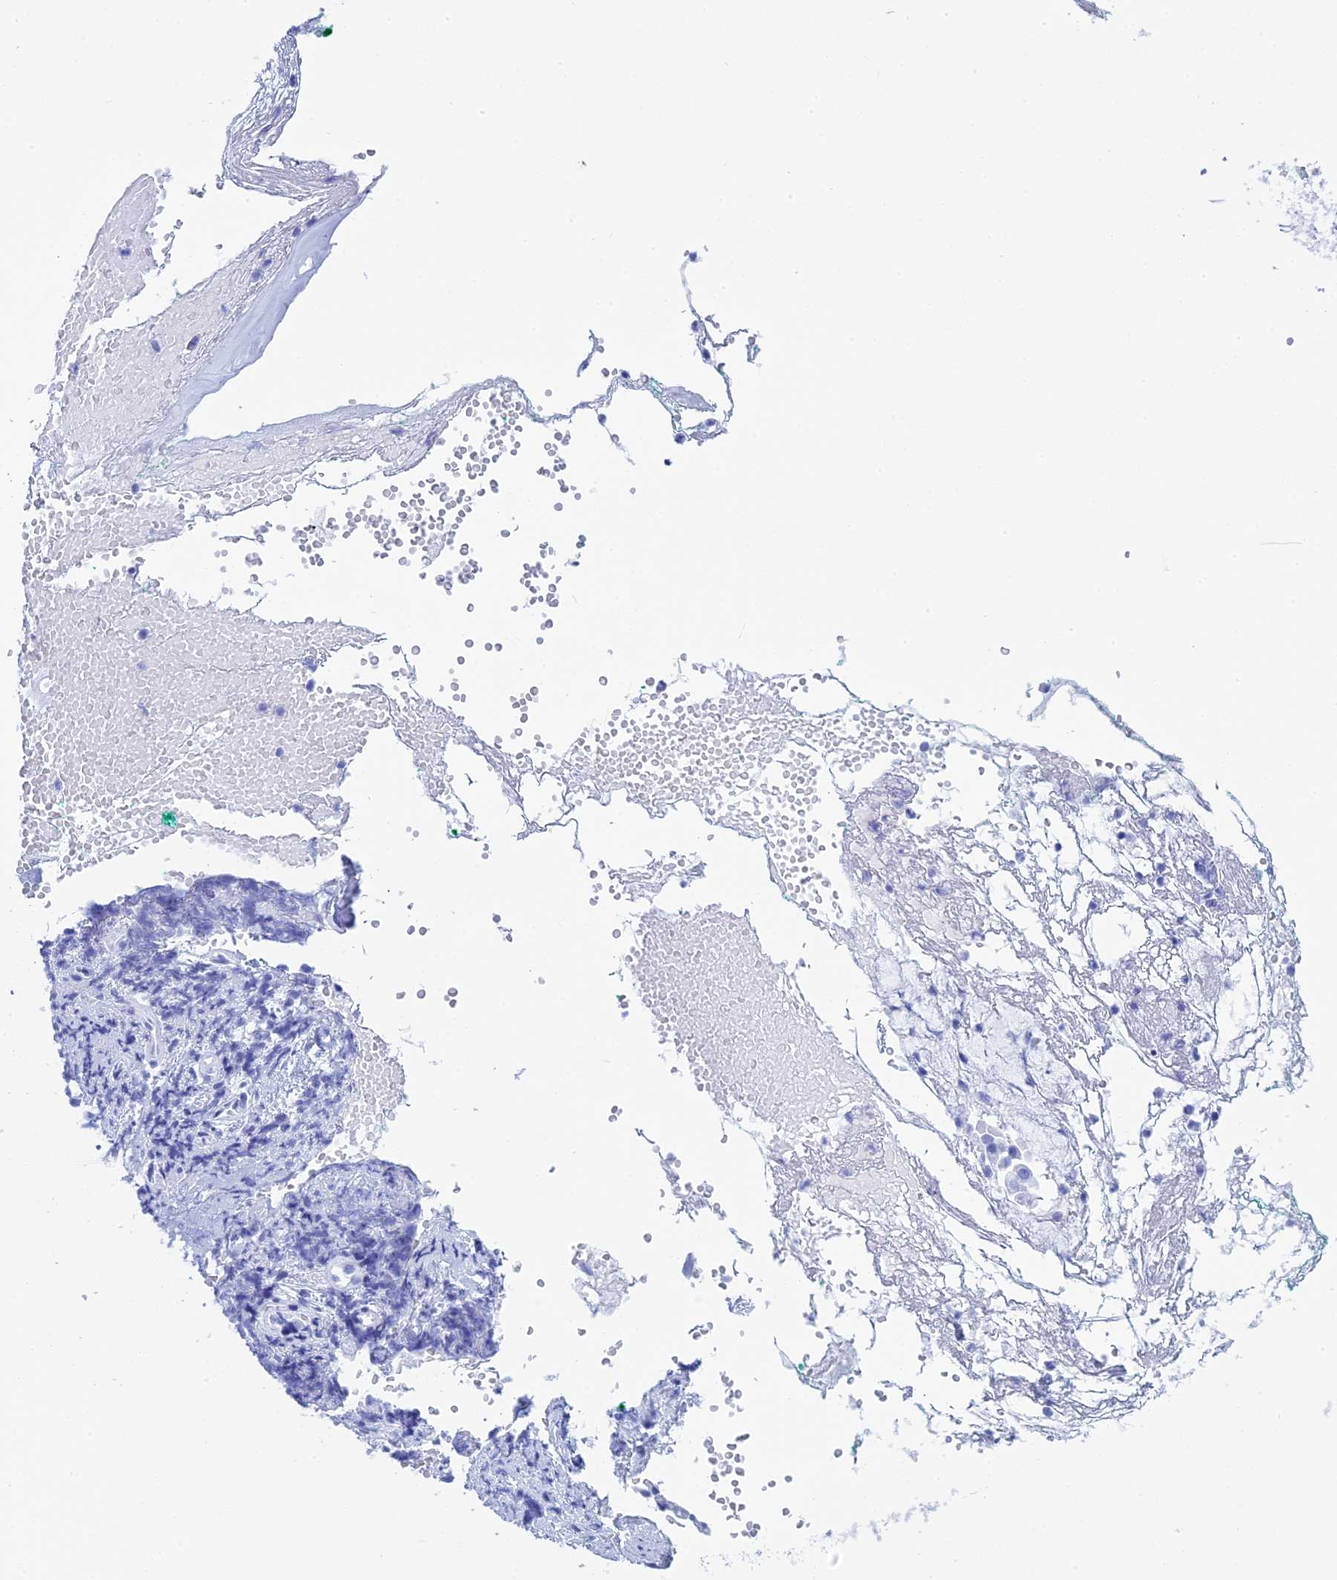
{"staining": {"intensity": "negative", "quantity": "none", "location": "none"}, "tissue": "adipose tissue", "cell_type": "Adipocytes", "image_type": "normal", "snomed": [{"axis": "morphology", "description": "Normal tissue, NOS"}, {"axis": "morphology", "description": "Basal cell carcinoma"}, {"axis": "topography", "description": "Cartilage tissue"}, {"axis": "topography", "description": "Nasopharynx"}, {"axis": "topography", "description": "Oral tissue"}], "caption": "Immunohistochemistry (IHC) of unremarkable human adipose tissue demonstrates no expression in adipocytes. The staining was performed using DAB to visualize the protein expression in brown, while the nuclei were stained in blue with hematoxylin (Magnification: 20x).", "gene": "TEX101", "patient": {"sex": "female", "age": 77}}